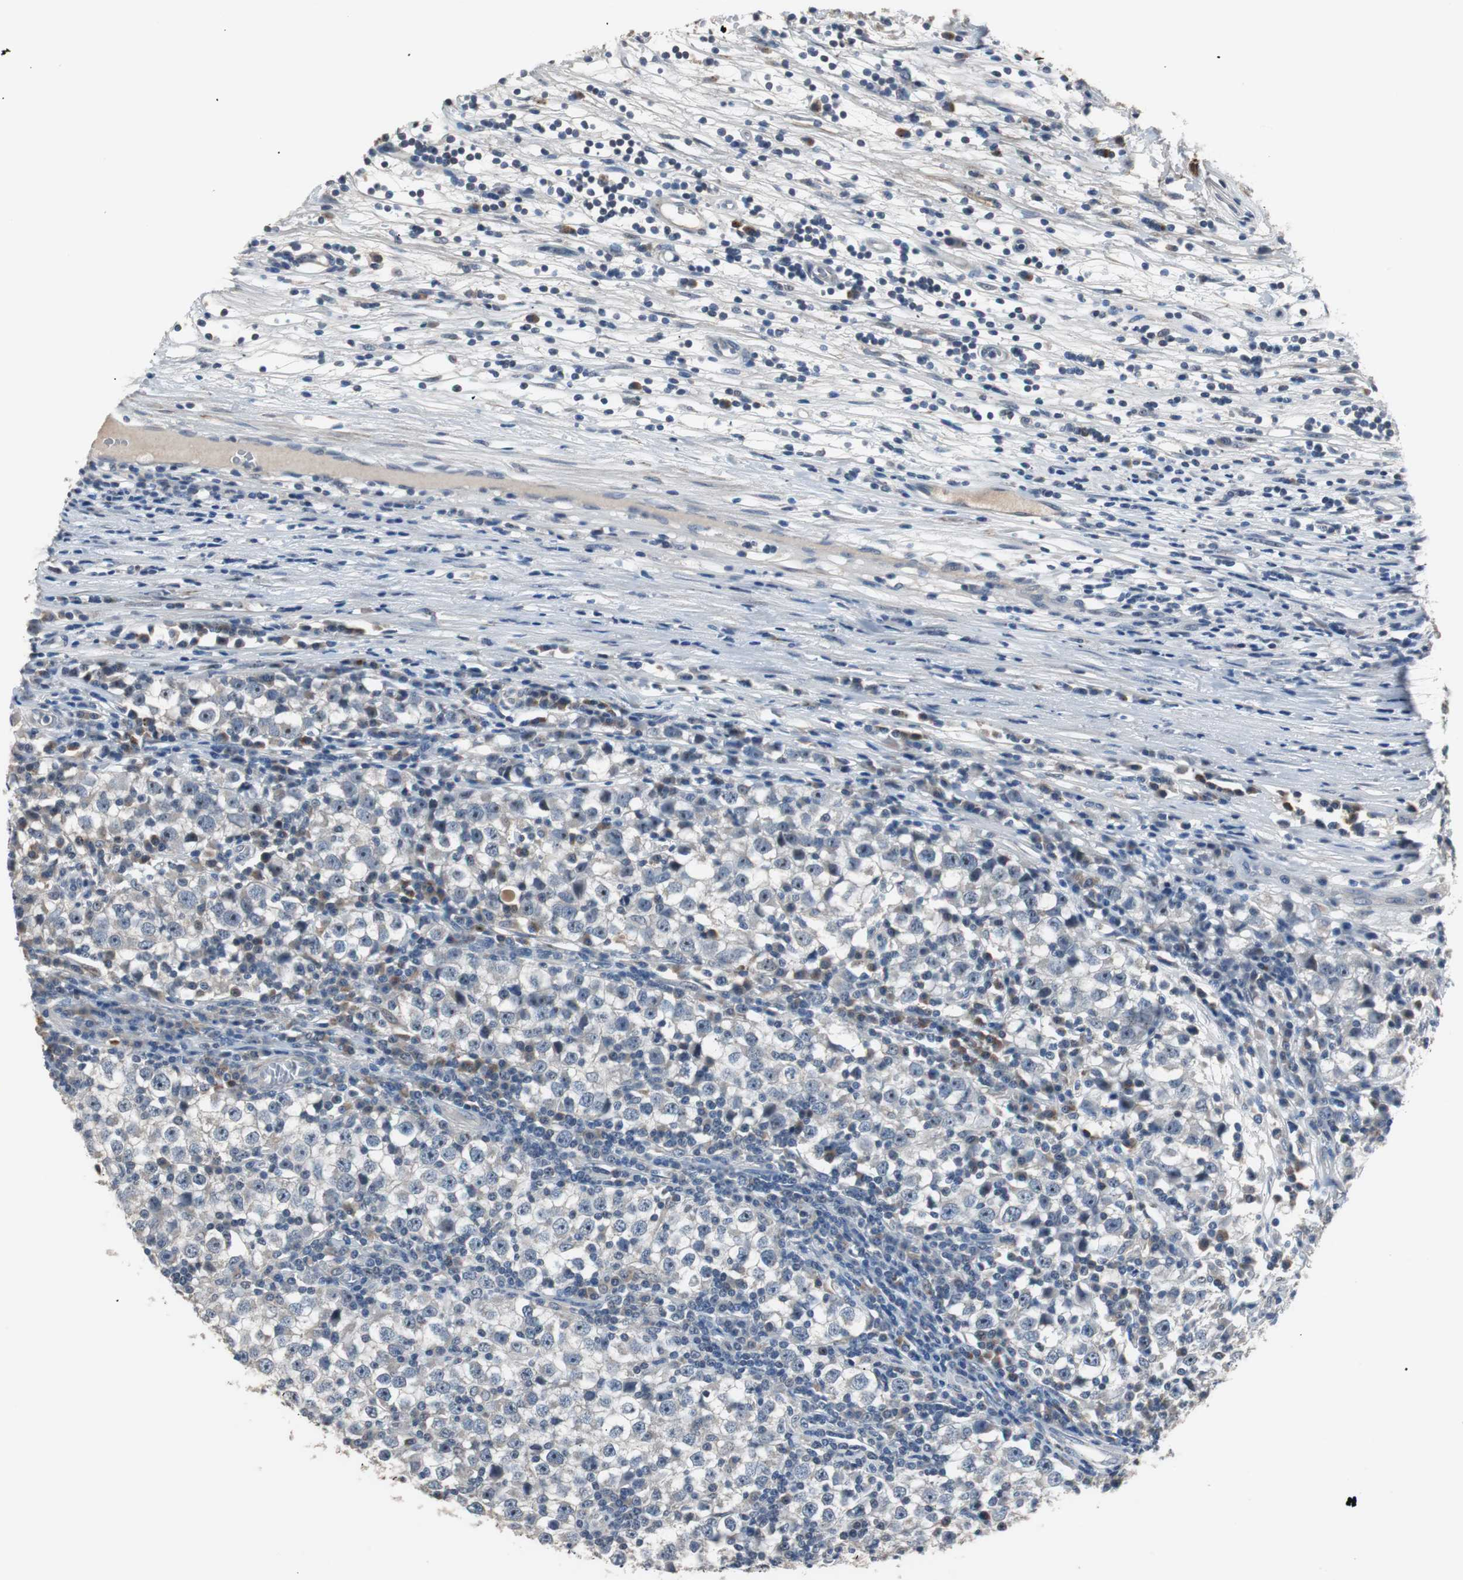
{"staining": {"intensity": "weak", "quantity": "<25%", "location": "cytoplasmic/membranous"}, "tissue": "testis cancer", "cell_type": "Tumor cells", "image_type": "cancer", "snomed": [{"axis": "morphology", "description": "Seminoma, NOS"}, {"axis": "topography", "description": "Testis"}], "caption": "The micrograph shows no staining of tumor cells in testis cancer (seminoma).", "gene": "PCYT1B", "patient": {"sex": "male", "age": 65}}